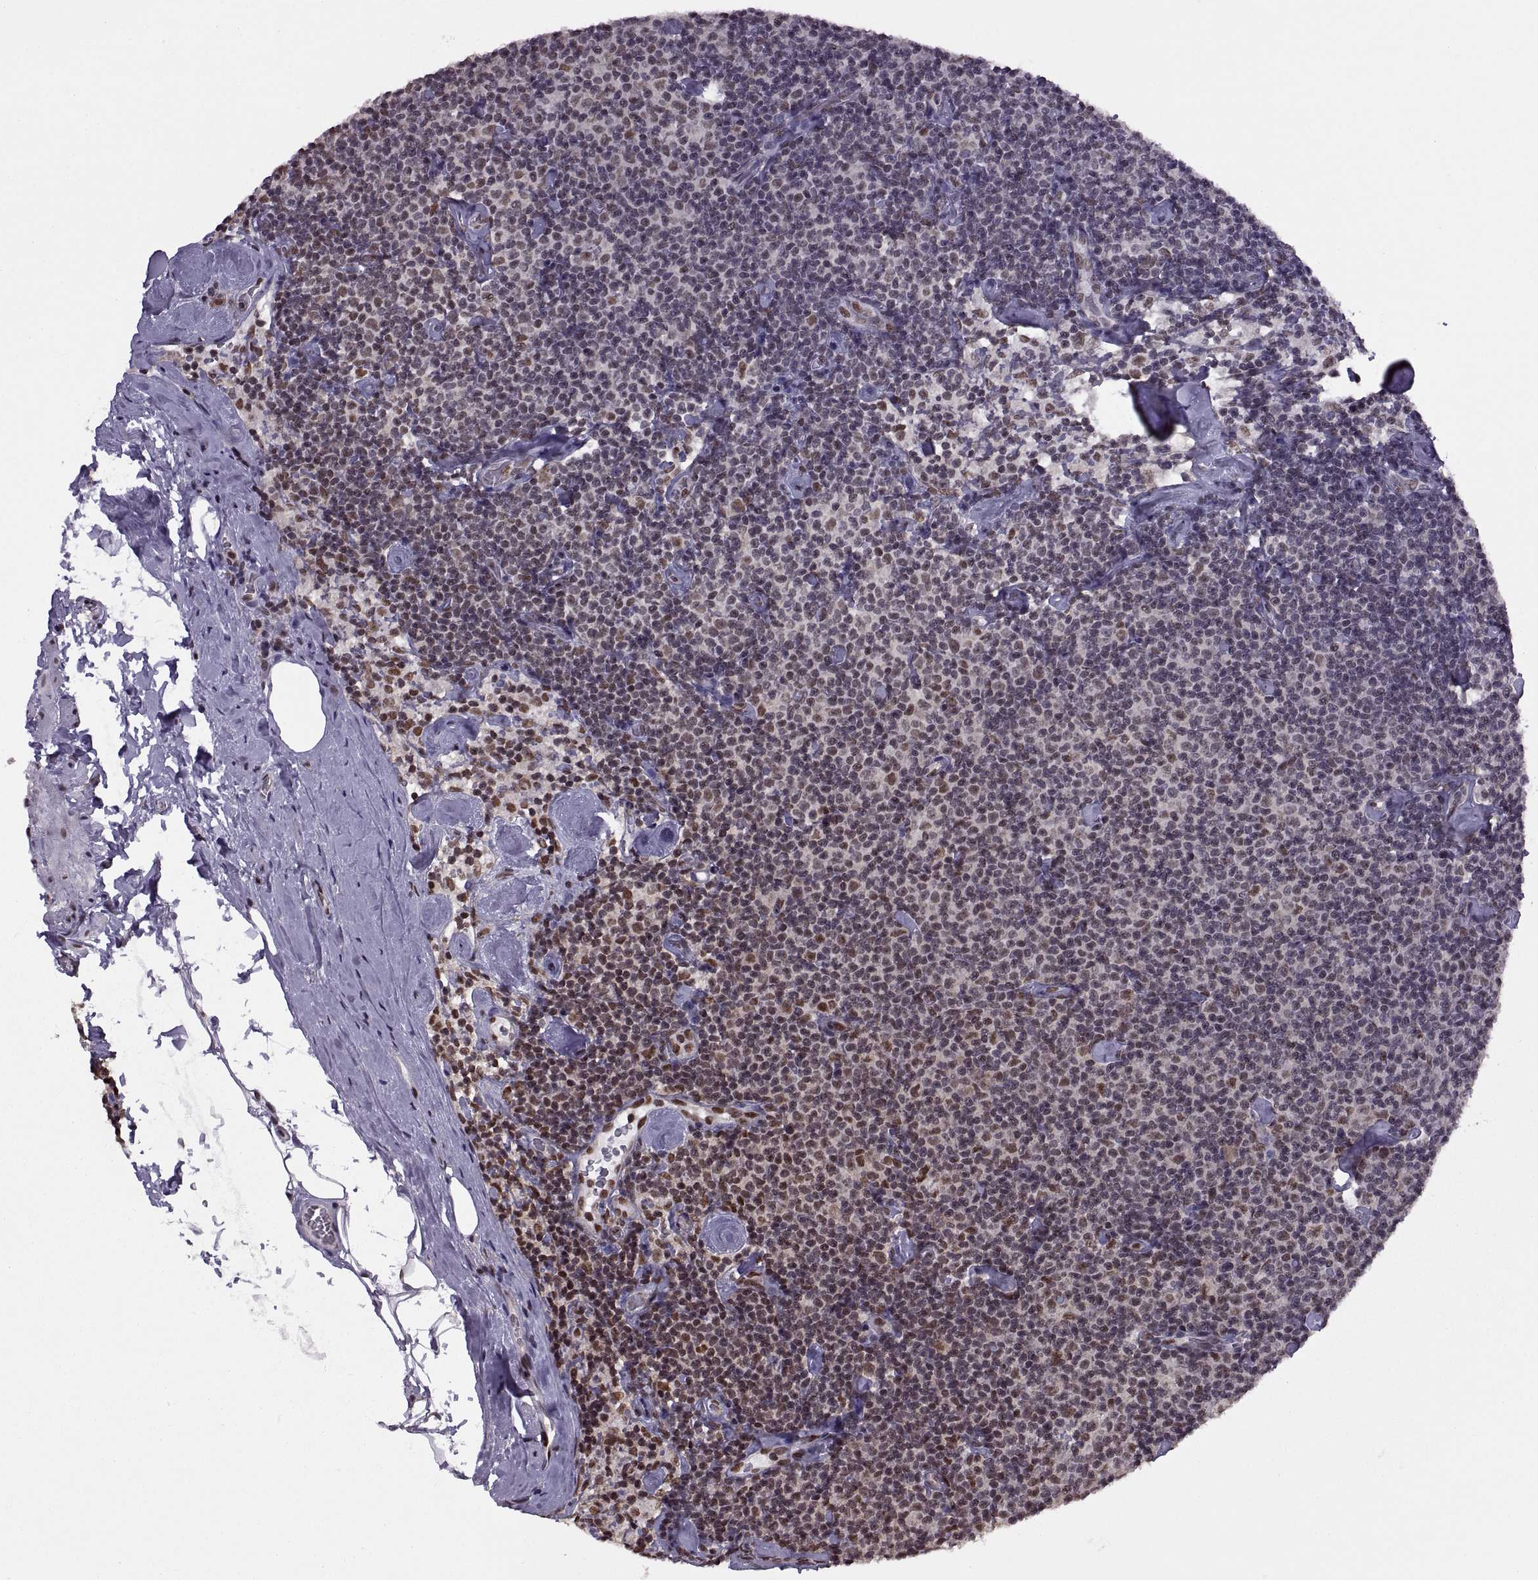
{"staining": {"intensity": "negative", "quantity": "none", "location": "none"}, "tissue": "lymphoma", "cell_type": "Tumor cells", "image_type": "cancer", "snomed": [{"axis": "morphology", "description": "Malignant lymphoma, non-Hodgkin's type, Low grade"}, {"axis": "topography", "description": "Lymph node"}], "caption": "A micrograph of lymphoma stained for a protein shows no brown staining in tumor cells.", "gene": "INTS3", "patient": {"sex": "male", "age": 81}}